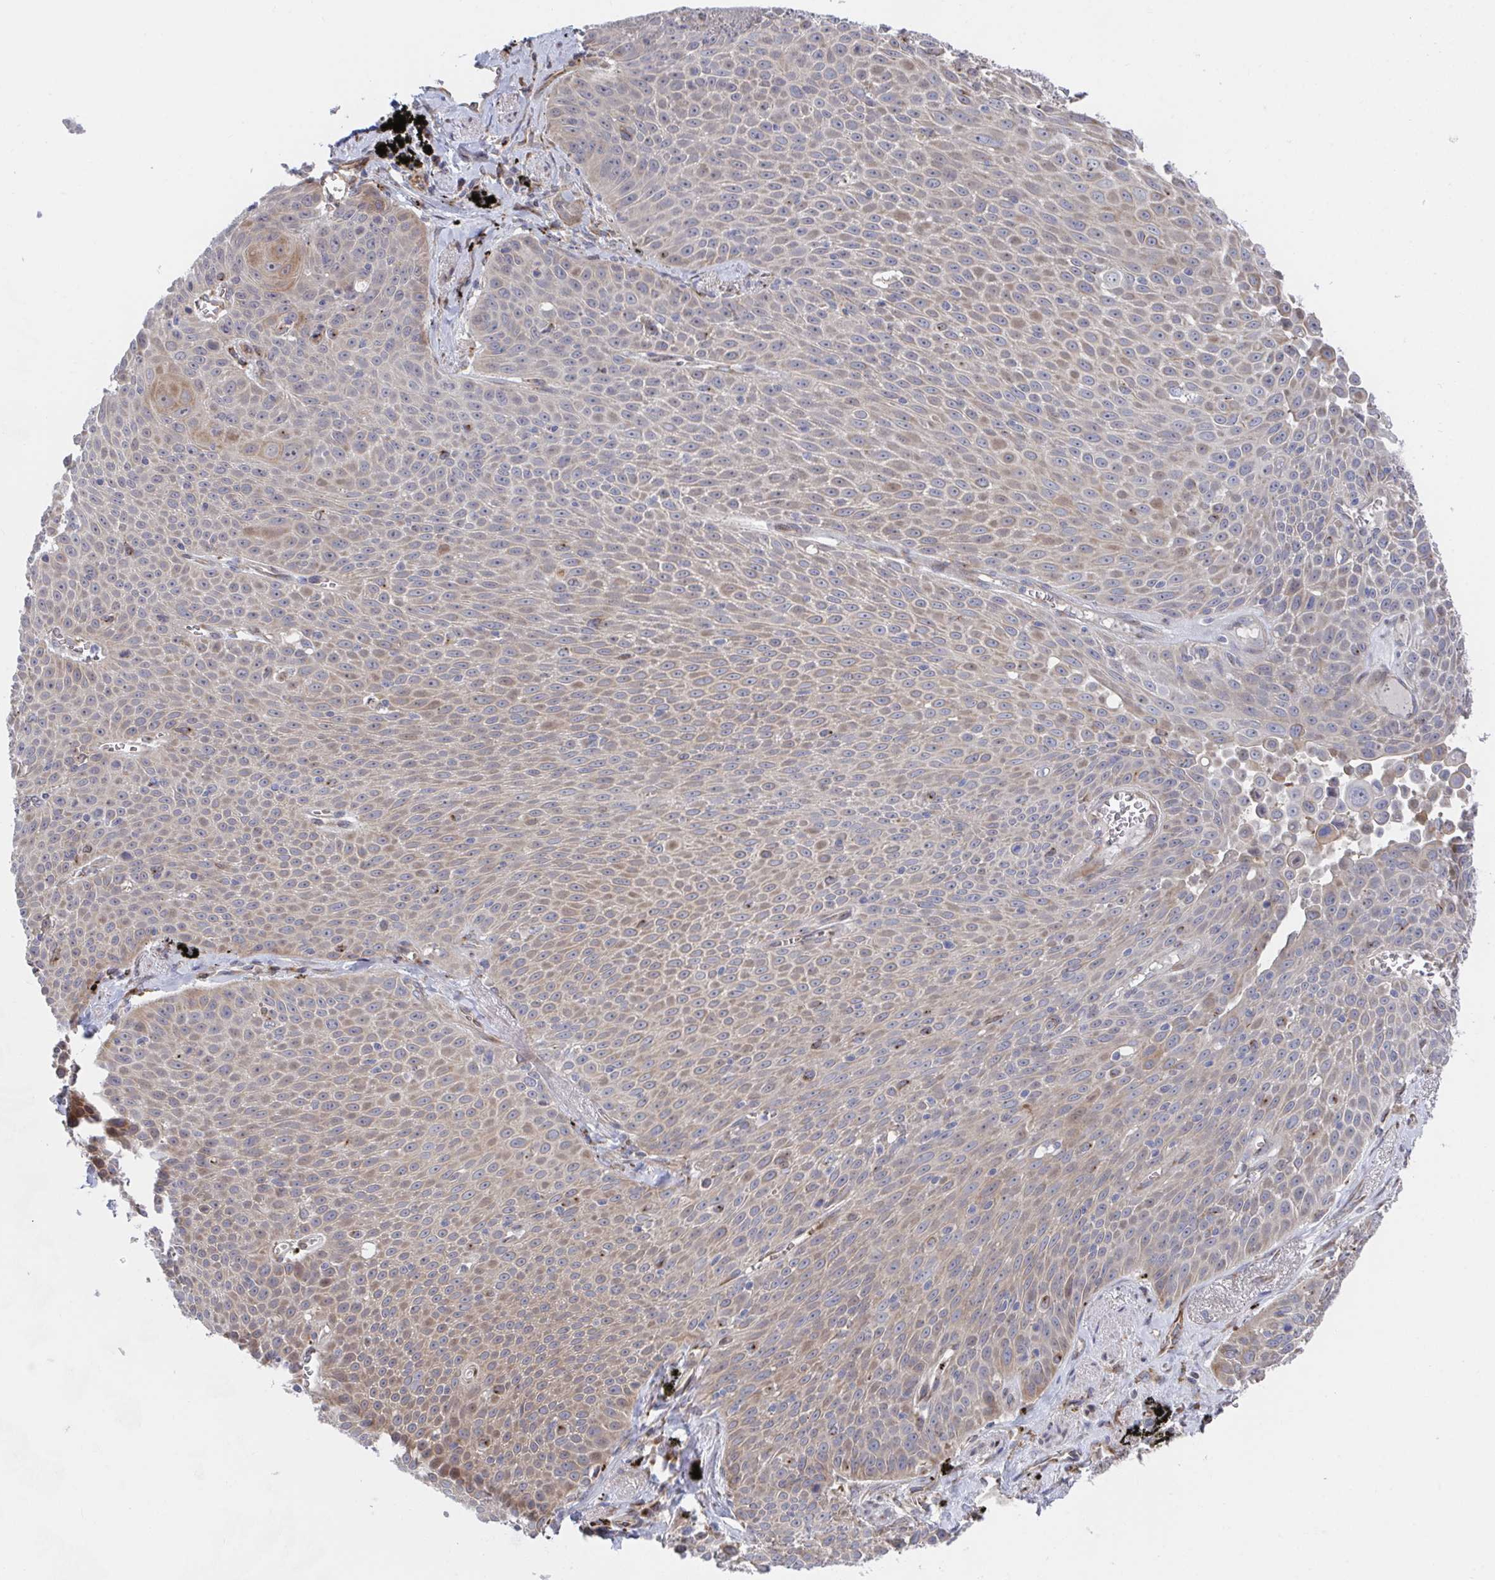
{"staining": {"intensity": "weak", "quantity": "25%-75%", "location": "cytoplasmic/membranous"}, "tissue": "lung cancer", "cell_type": "Tumor cells", "image_type": "cancer", "snomed": [{"axis": "morphology", "description": "Squamous cell carcinoma, NOS"}, {"axis": "morphology", "description": "Squamous cell carcinoma, metastatic, NOS"}, {"axis": "topography", "description": "Lymph node"}, {"axis": "topography", "description": "Lung"}], "caption": "A brown stain highlights weak cytoplasmic/membranous positivity of a protein in metastatic squamous cell carcinoma (lung) tumor cells.", "gene": "FJX1", "patient": {"sex": "female", "age": 62}}